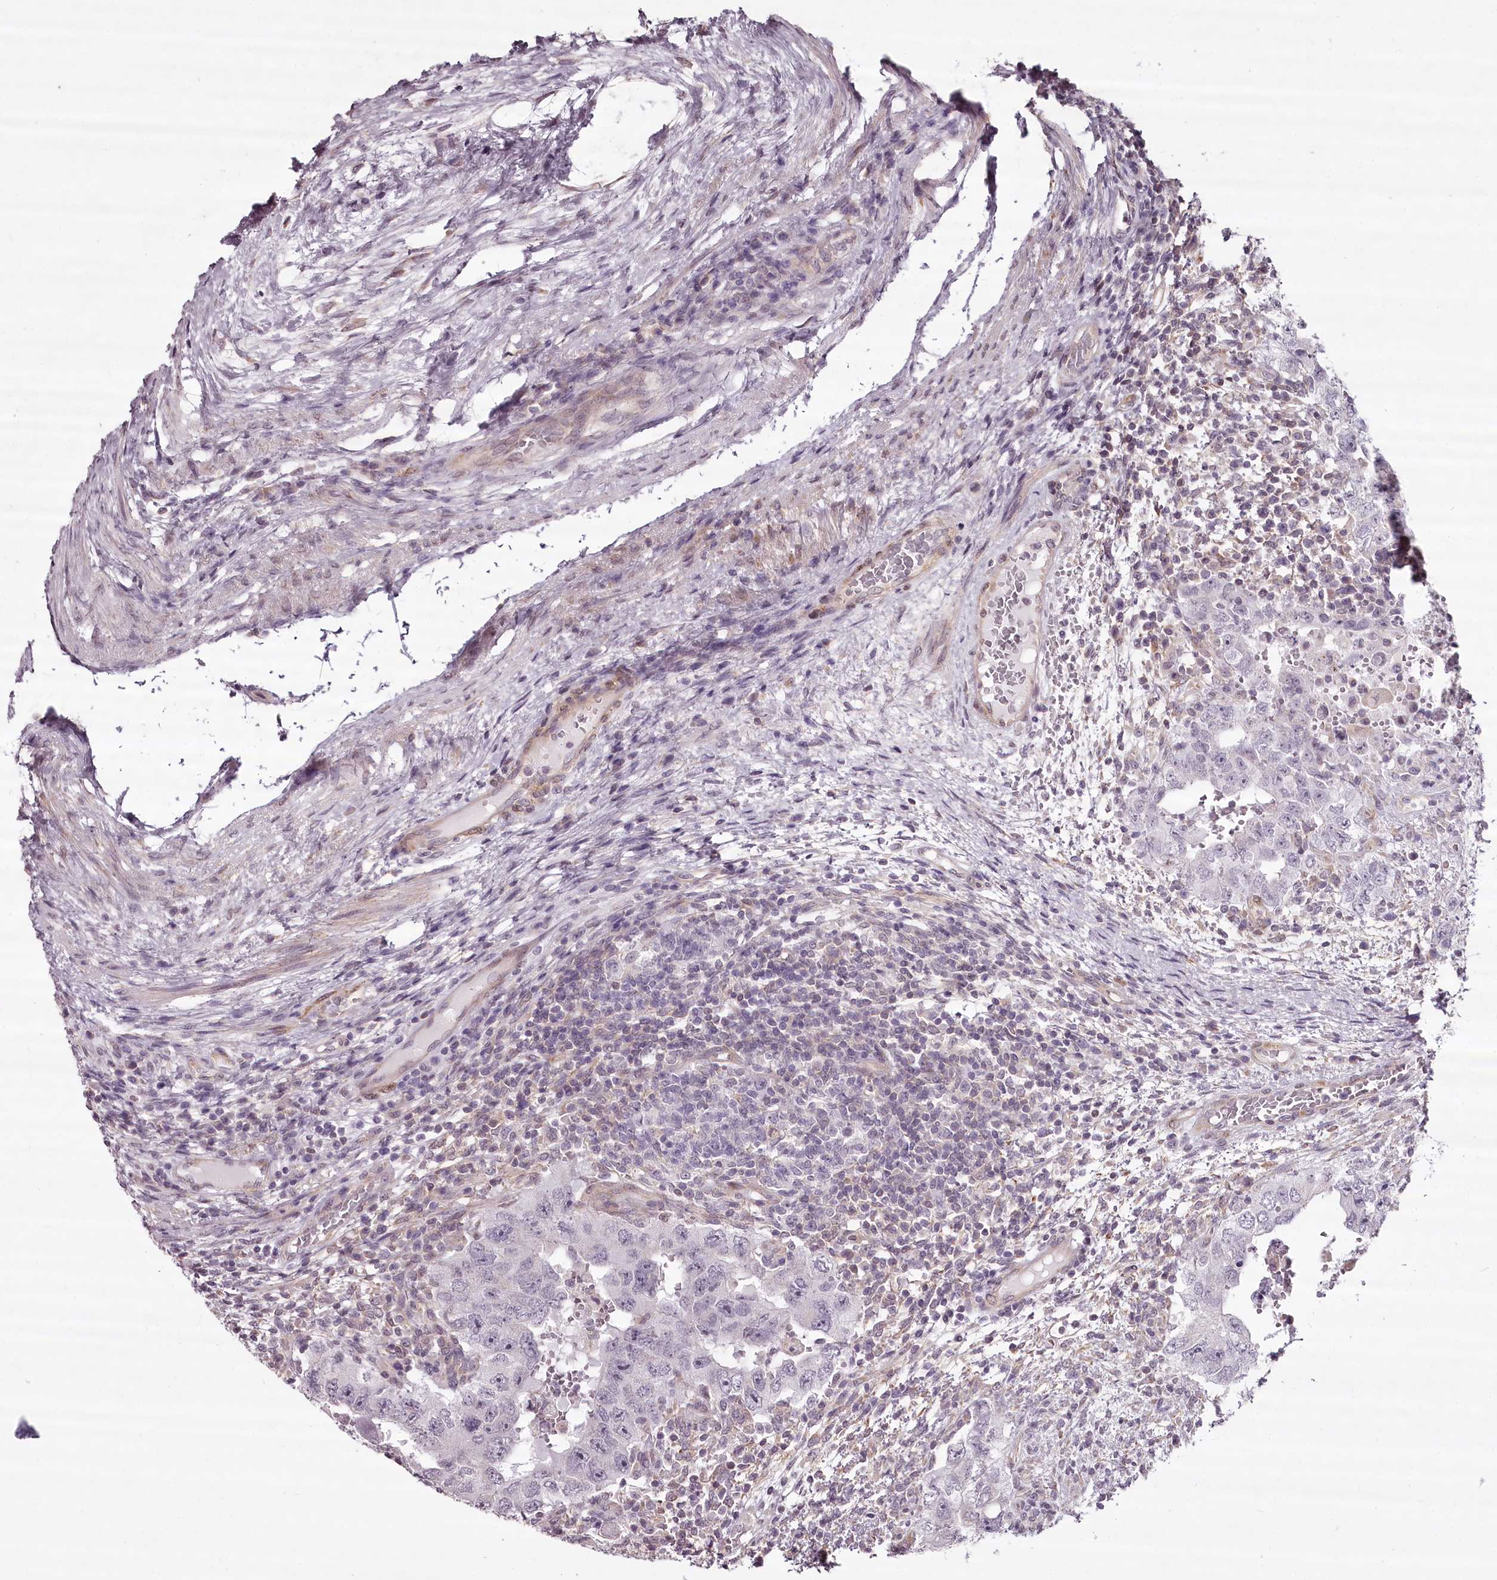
{"staining": {"intensity": "negative", "quantity": "none", "location": "none"}, "tissue": "testis cancer", "cell_type": "Tumor cells", "image_type": "cancer", "snomed": [{"axis": "morphology", "description": "Carcinoma, Embryonal, NOS"}, {"axis": "topography", "description": "Testis"}], "caption": "An immunohistochemistry histopathology image of embryonal carcinoma (testis) is shown. There is no staining in tumor cells of embryonal carcinoma (testis).", "gene": "CCDC92", "patient": {"sex": "male", "age": 26}}